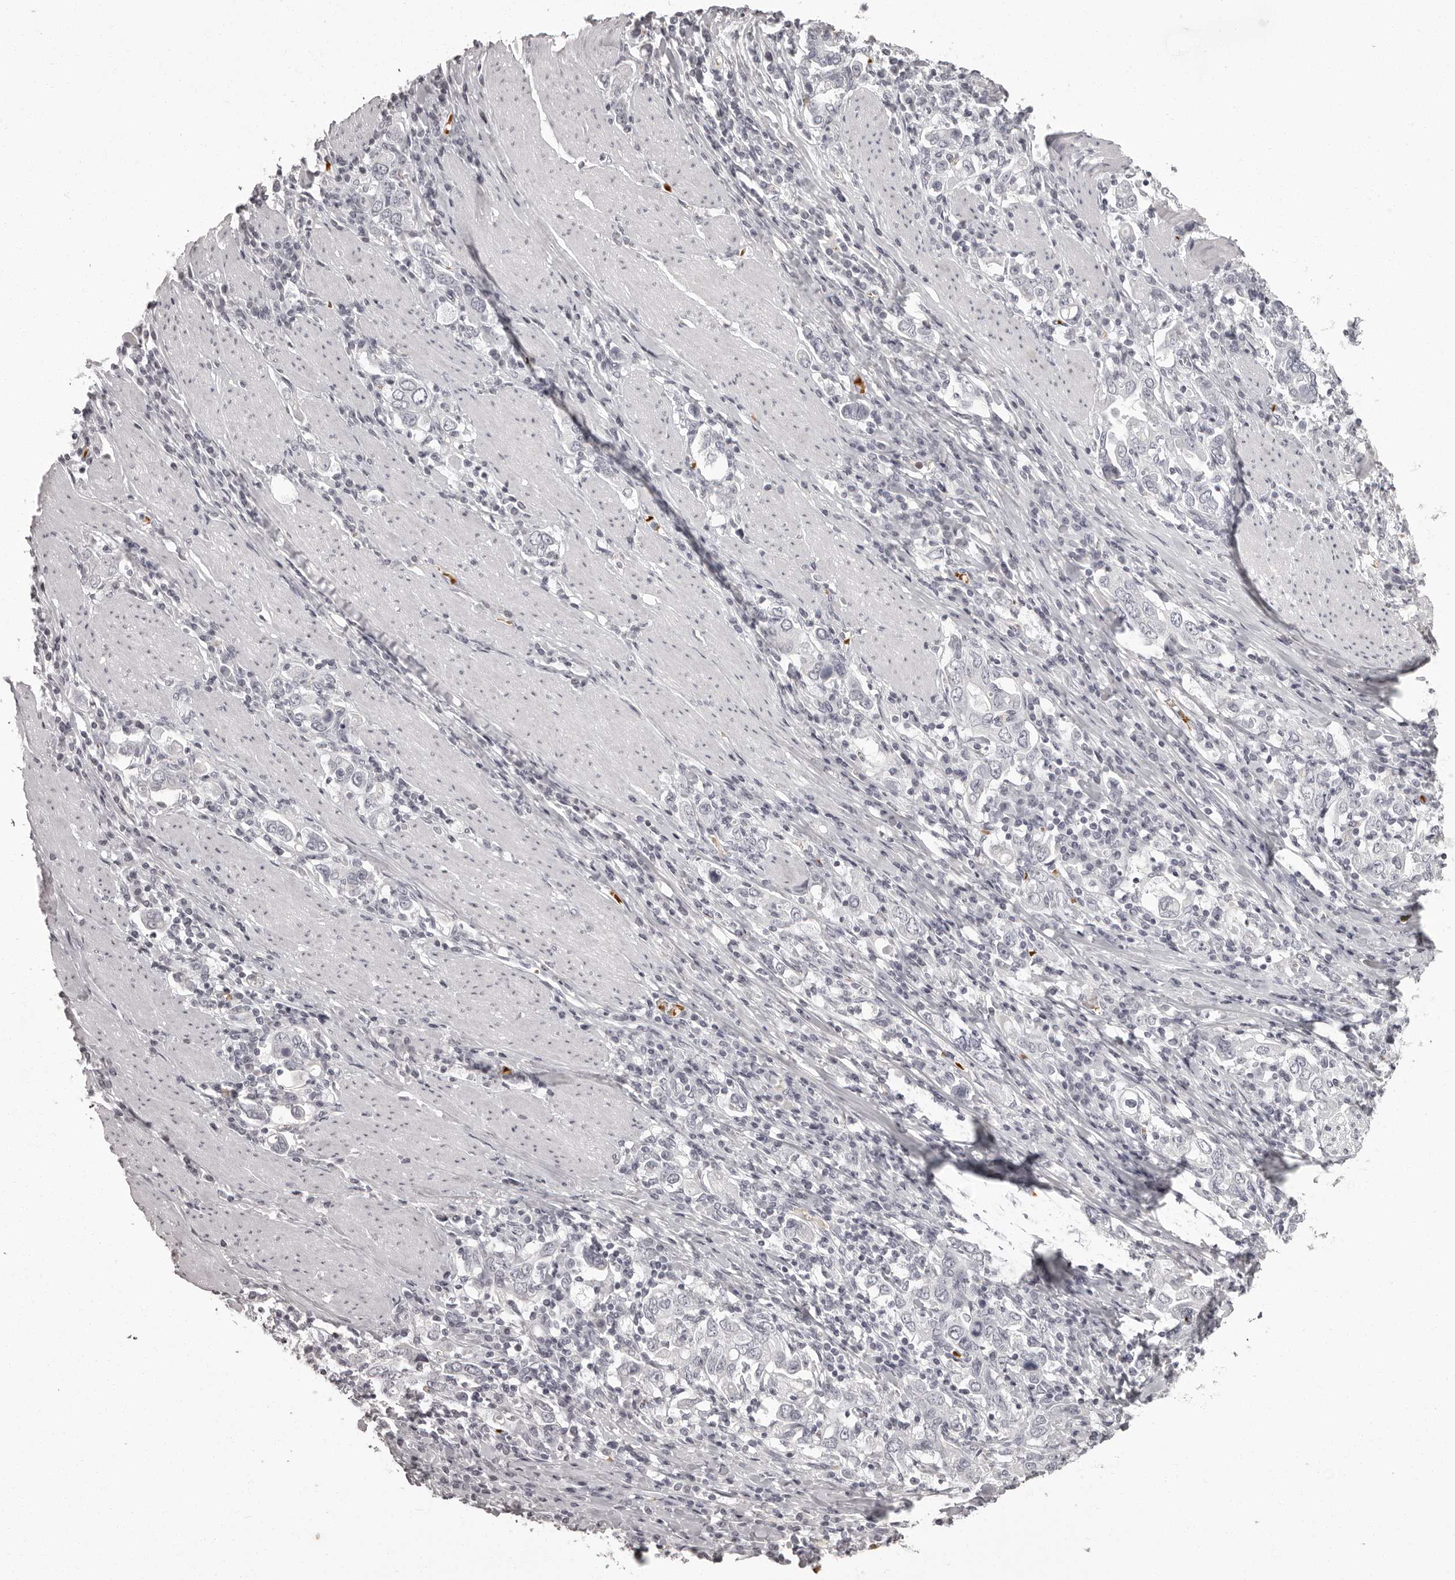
{"staining": {"intensity": "negative", "quantity": "none", "location": "none"}, "tissue": "stomach cancer", "cell_type": "Tumor cells", "image_type": "cancer", "snomed": [{"axis": "morphology", "description": "Adenocarcinoma, NOS"}, {"axis": "topography", "description": "Stomach, upper"}], "caption": "The immunohistochemistry image has no significant positivity in tumor cells of adenocarcinoma (stomach) tissue.", "gene": "C8orf74", "patient": {"sex": "male", "age": 62}}